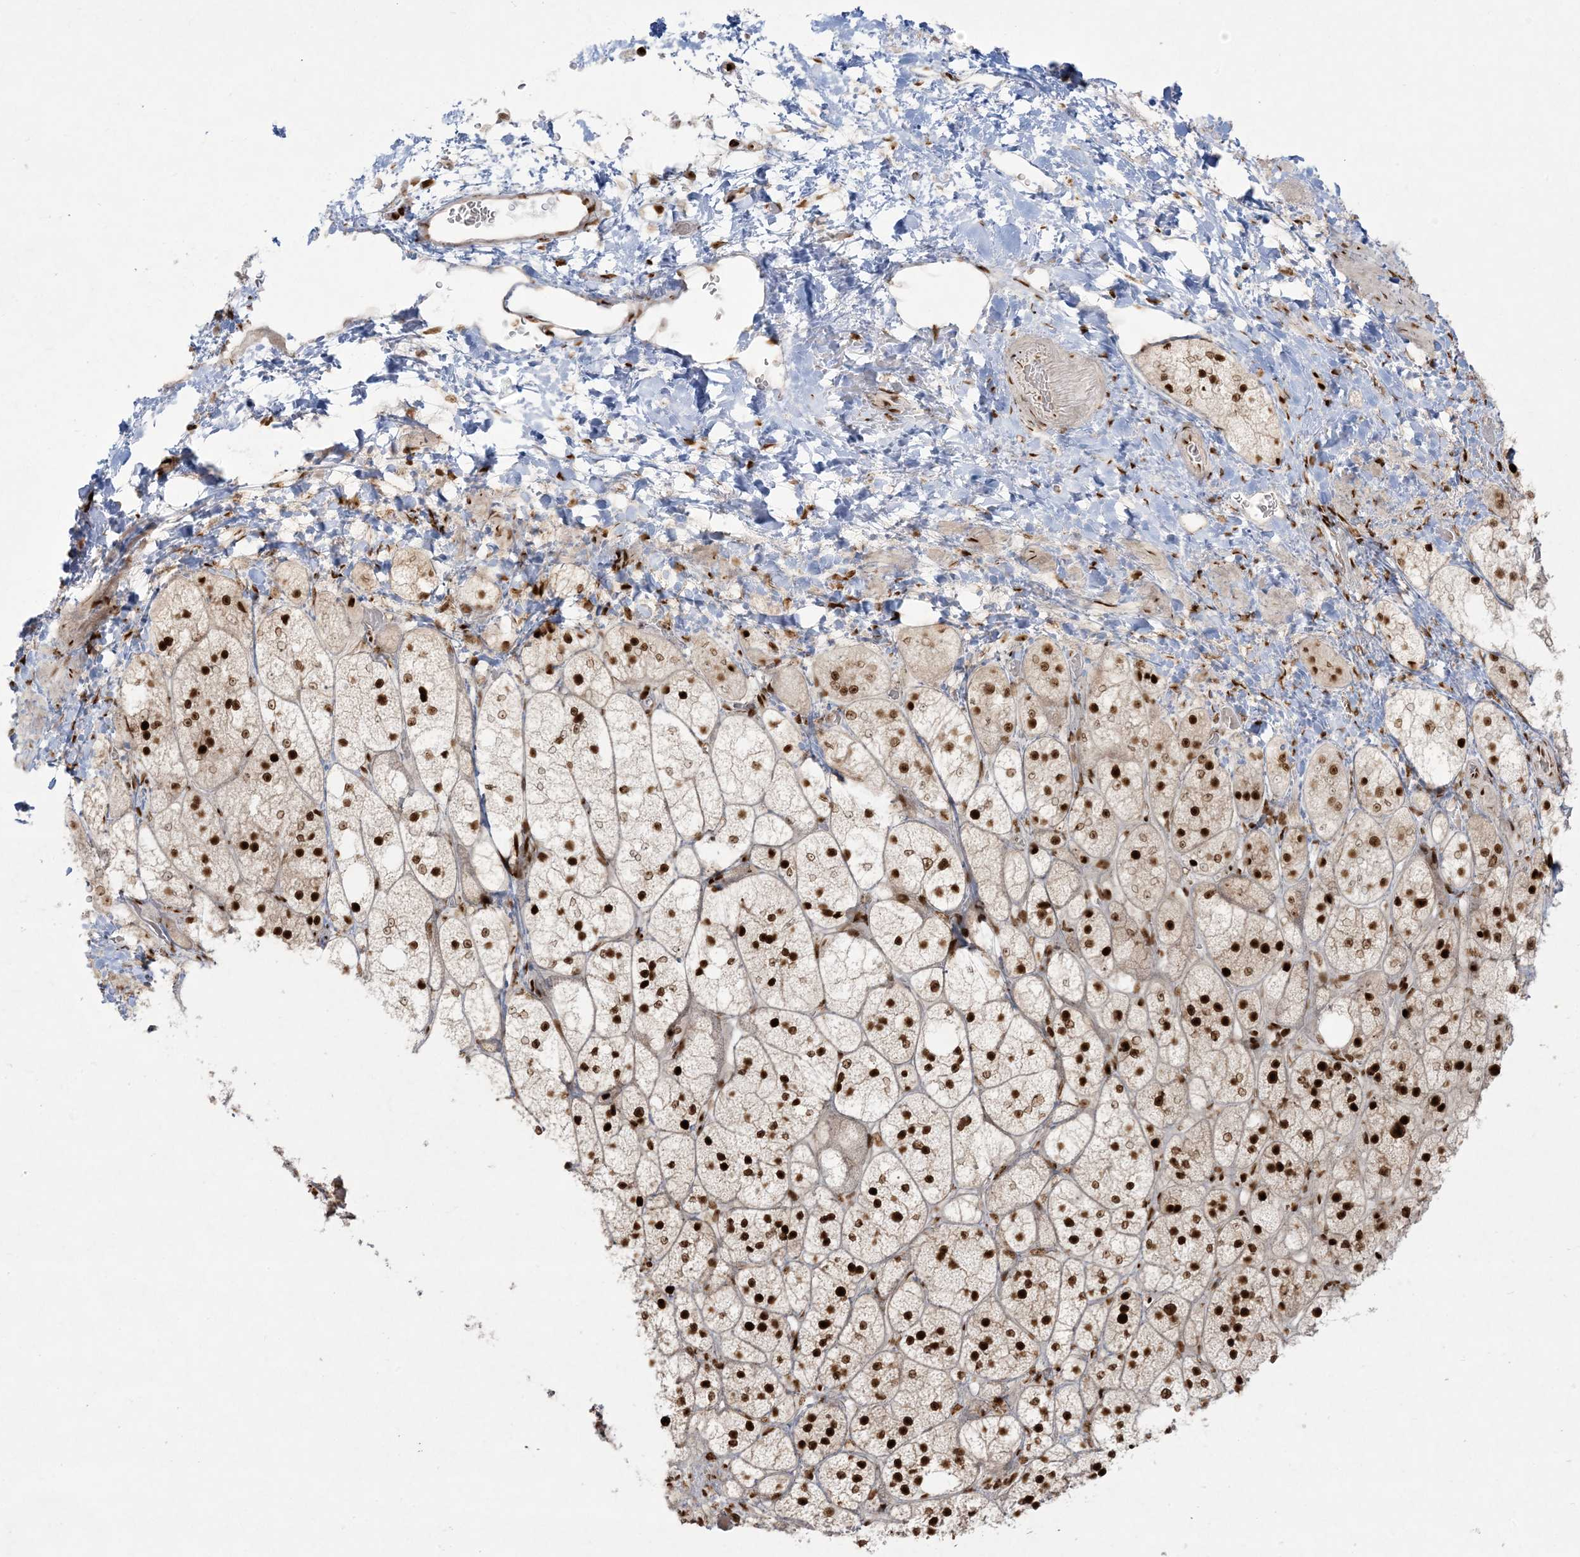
{"staining": {"intensity": "strong", "quantity": ">75%", "location": "nuclear"}, "tissue": "adrenal gland", "cell_type": "Glandular cells", "image_type": "normal", "snomed": [{"axis": "morphology", "description": "Normal tissue, NOS"}, {"axis": "topography", "description": "Adrenal gland"}], "caption": "Brown immunohistochemical staining in unremarkable adrenal gland reveals strong nuclear staining in about >75% of glandular cells.", "gene": "RBM10", "patient": {"sex": "male", "age": 61}}